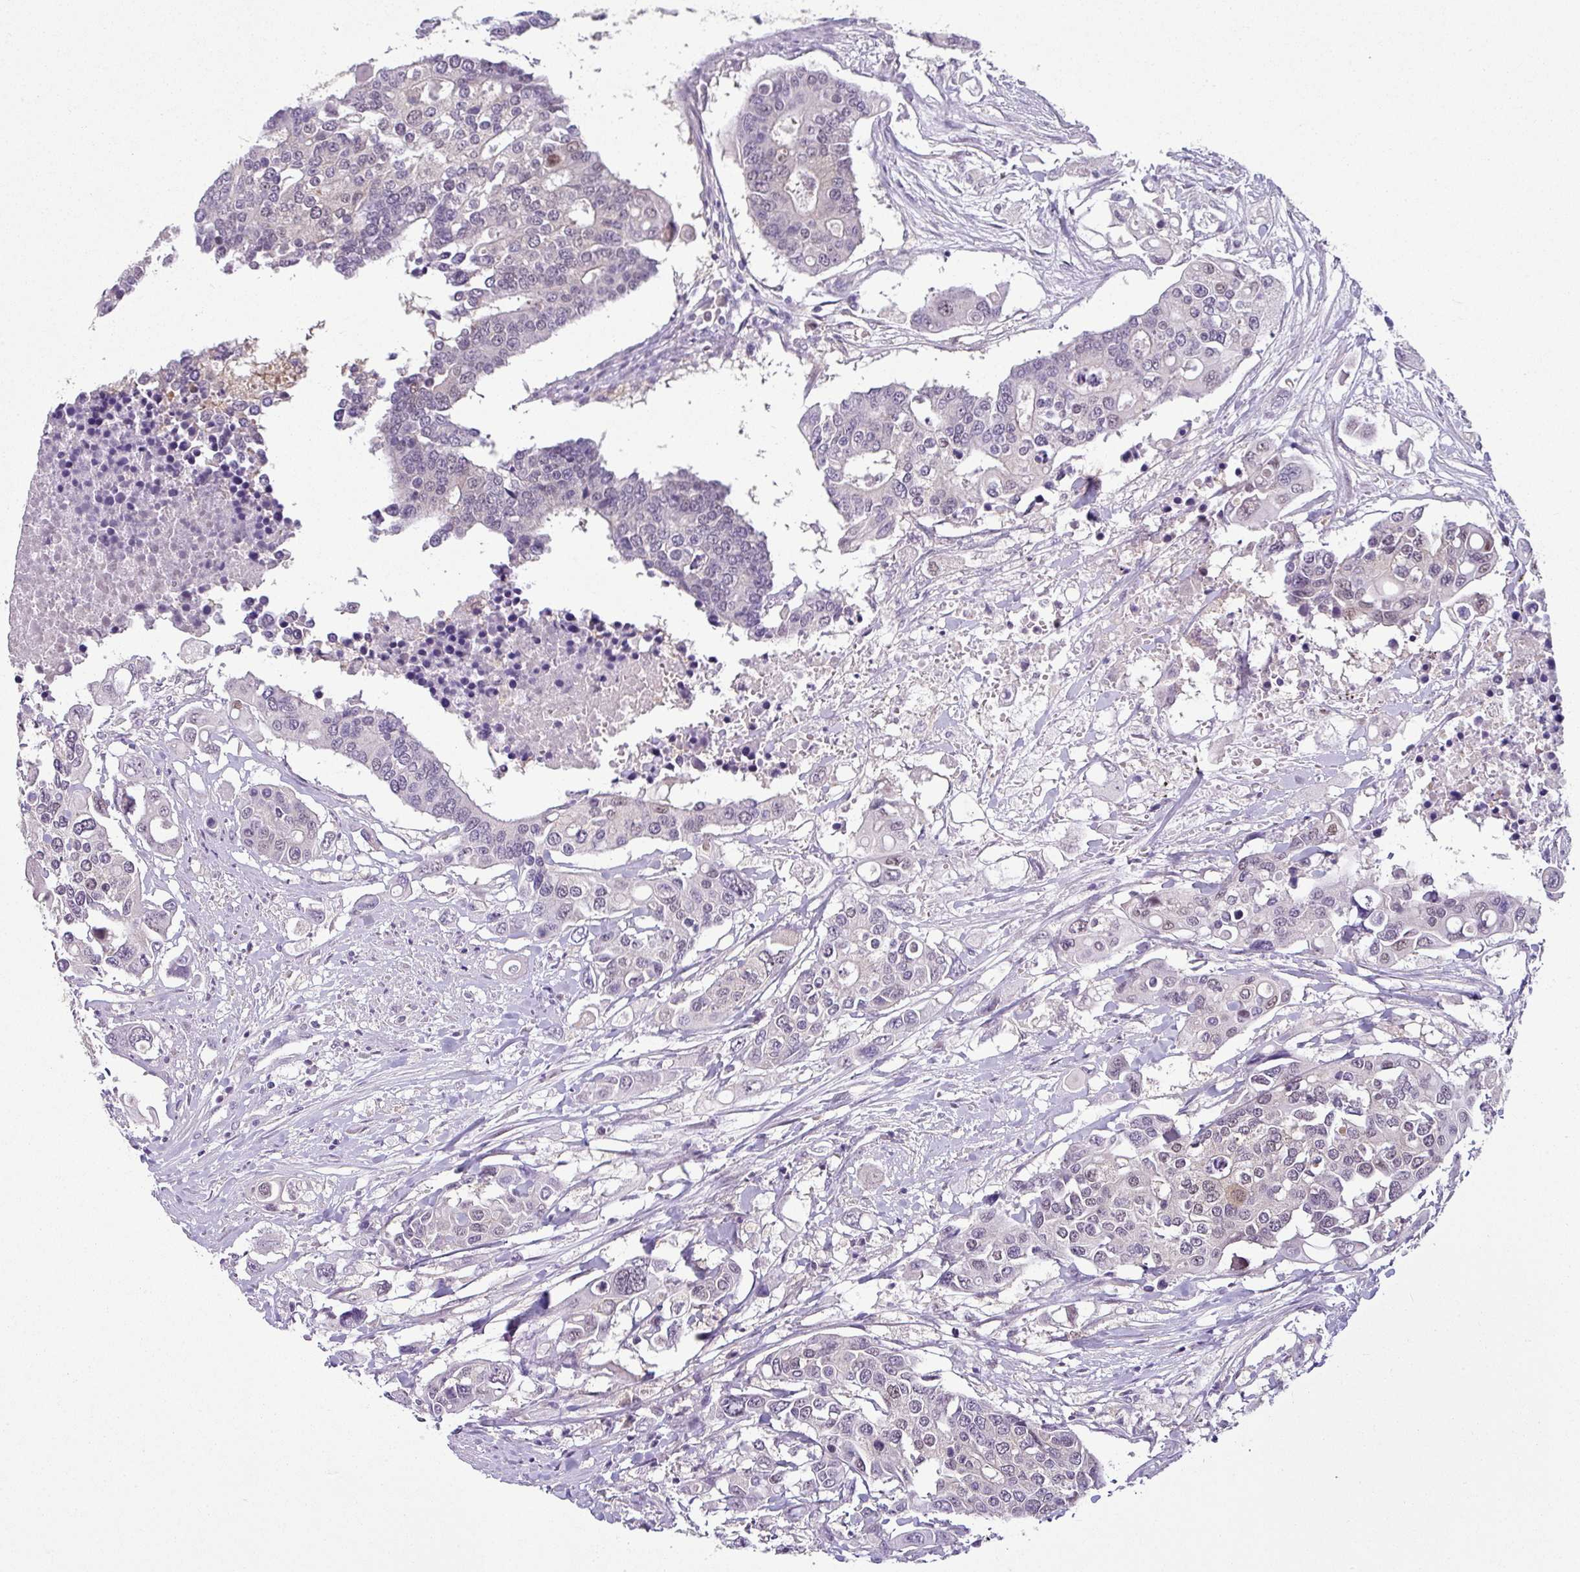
{"staining": {"intensity": "weak", "quantity": "<25%", "location": "nuclear"}, "tissue": "colorectal cancer", "cell_type": "Tumor cells", "image_type": "cancer", "snomed": [{"axis": "morphology", "description": "Adenocarcinoma, NOS"}, {"axis": "topography", "description": "Colon"}], "caption": "This is an immunohistochemistry histopathology image of human colorectal adenocarcinoma. There is no positivity in tumor cells.", "gene": "TTLL12", "patient": {"sex": "male", "age": 77}}